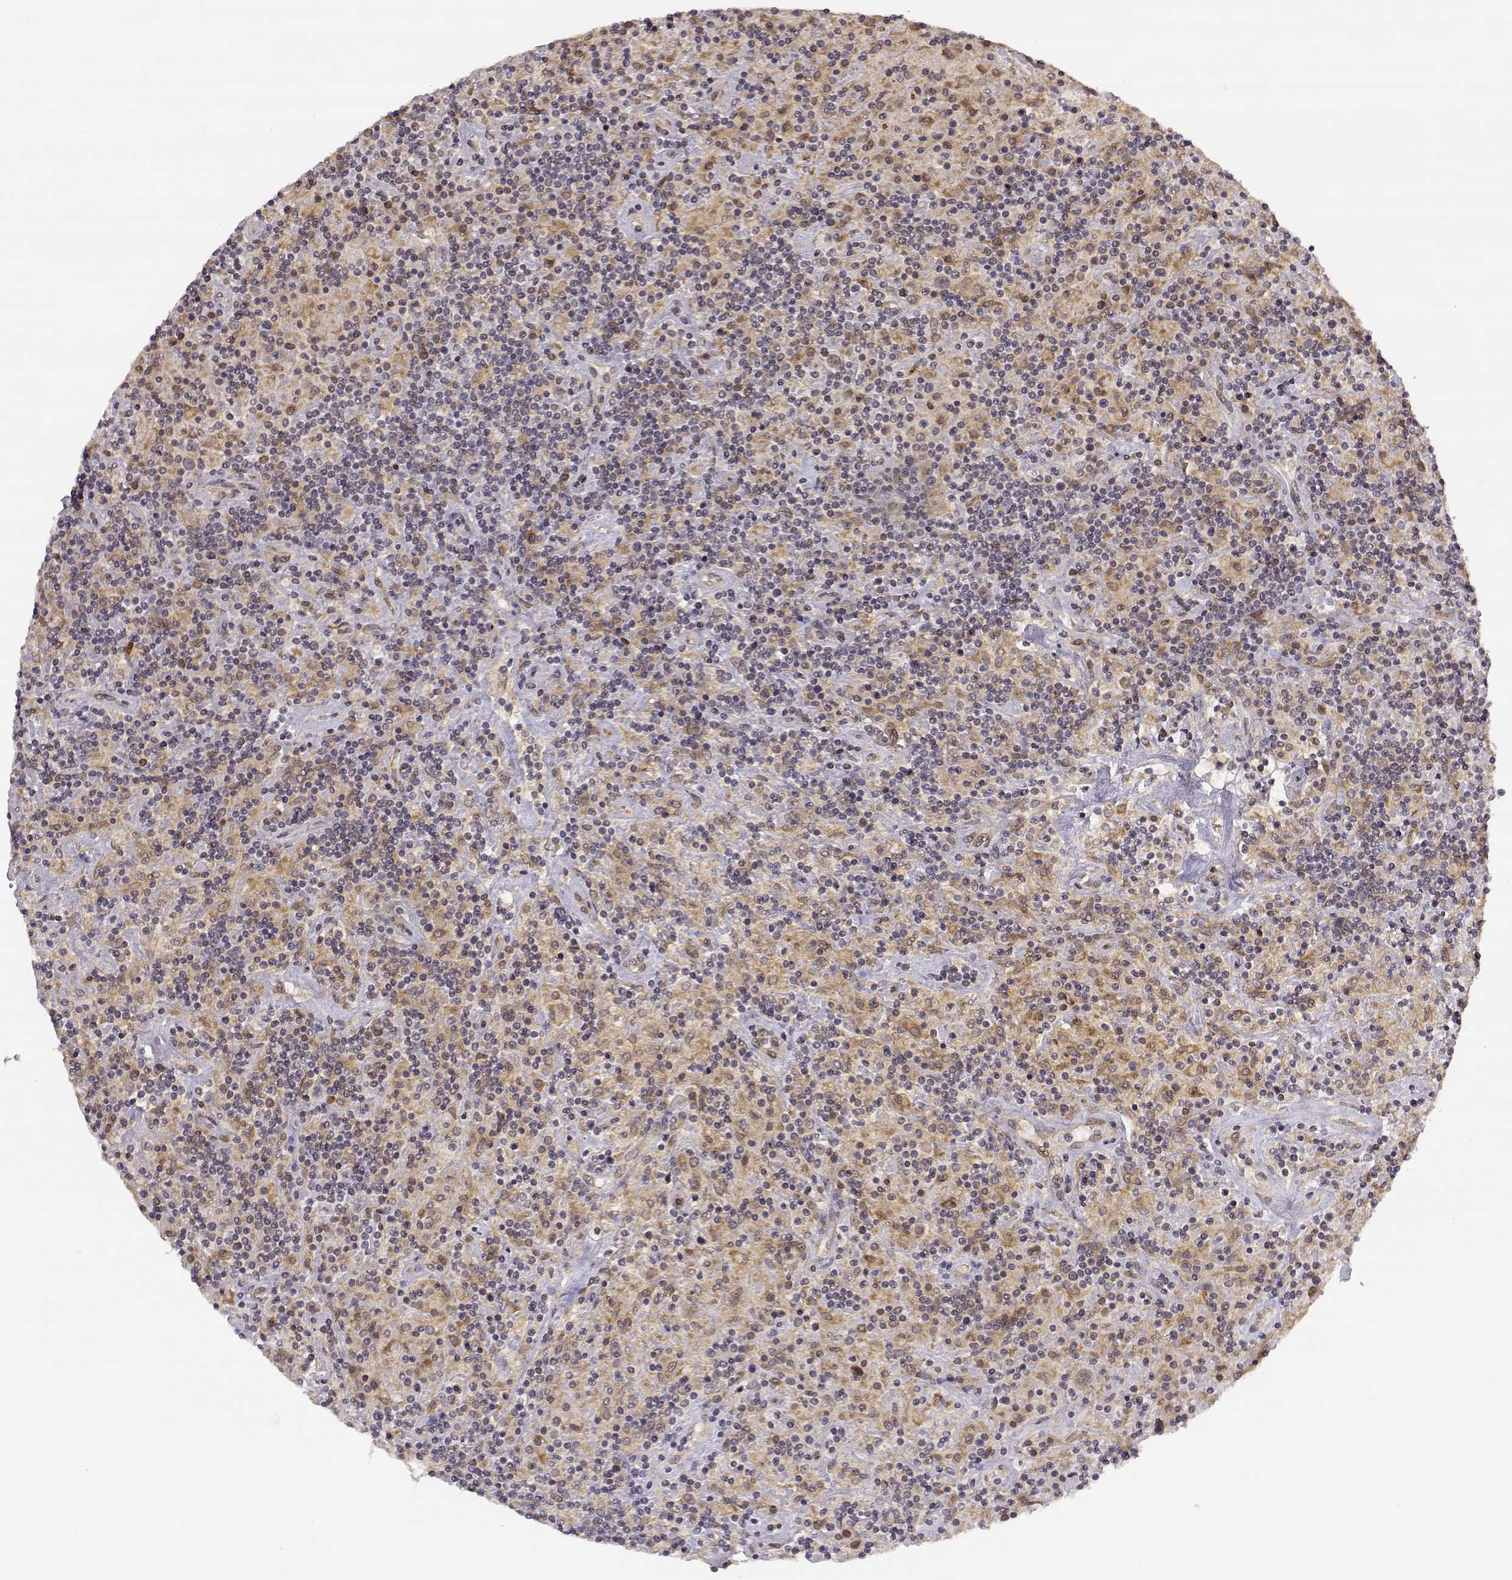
{"staining": {"intensity": "weak", "quantity": ">75%", "location": "cytoplasmic/membranous"}, "tissue": "lymphoma", "cell_type": "Tumor cells", "image_type": "cancer", "snomed": [{"axis": "morphology", "description": "Hodgkin's disease, NOS"}, {"axis": "topography", "description": "Lymph node"}], "caption": "Immunohistochemistry (IHC) of human lymphoma shows low levels of weak cytoplasmic/membranous positivity in about >75% of tumor cells.", "gene": "ERGIC2", "patient": {"sex": "male", "age": 70}}